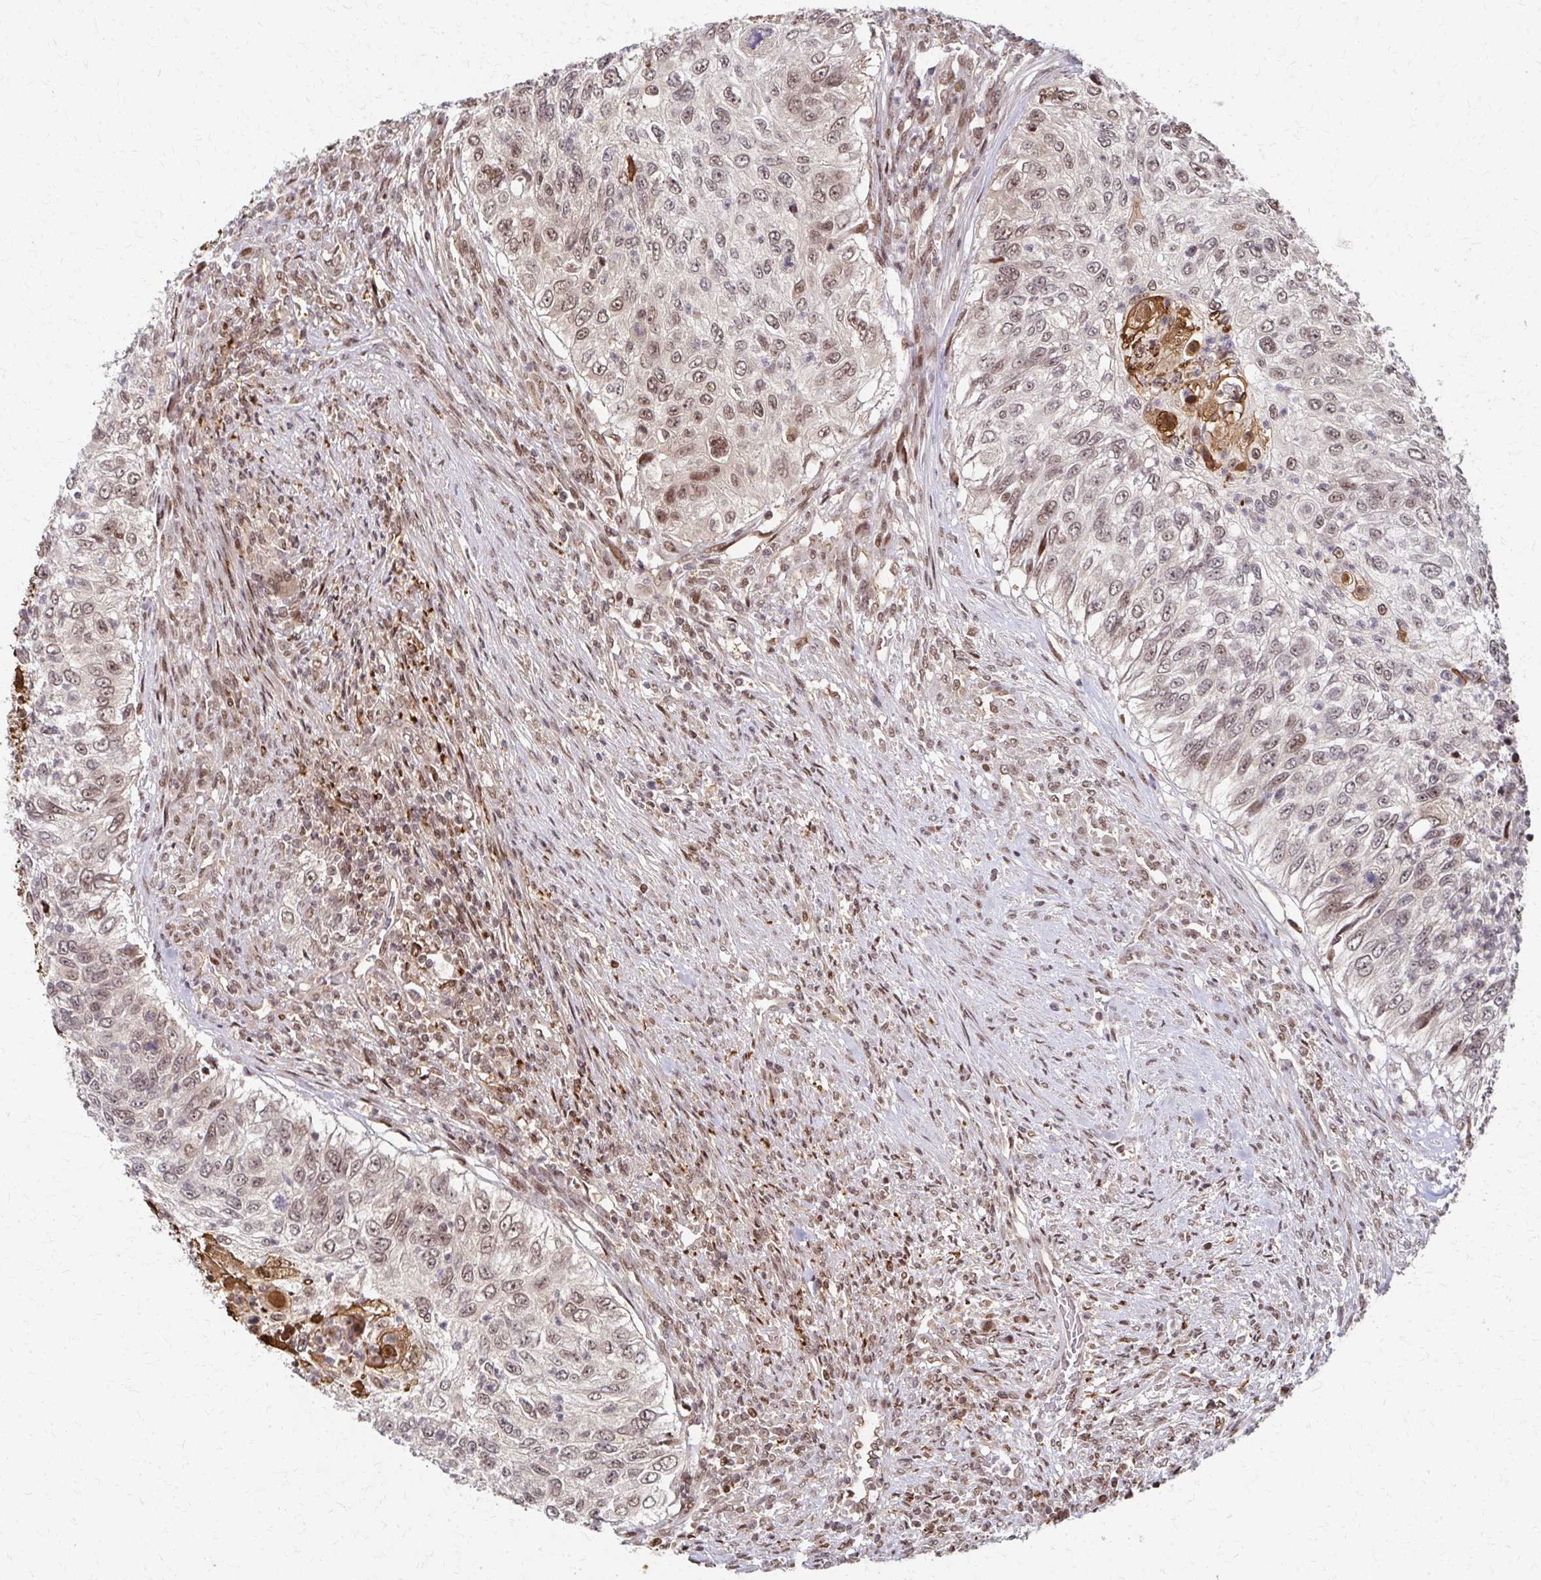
{"staining": {"intensity": "weak", "quantity": "25%-75%", "location": "nuclear"}, "tissue": "urothelial cancer", "cell_type": "Tumor cells", "image_type": "cancer", "snomed": [{"axis": "morphology", "description": "Urothelial carcinoma, High grade"}, {"axis": "topography", "description": "Urinary bladder"}], "caption": "Immunohistochemistry (DAB (3,3'-diaminobenzidine)) staining of human urothelial cancer exhibits weak nuclear protein staining in about 25%-75% of tumor cells.", "gene": "PSMD7", "patient": {"sex": "female", "age": 60}}